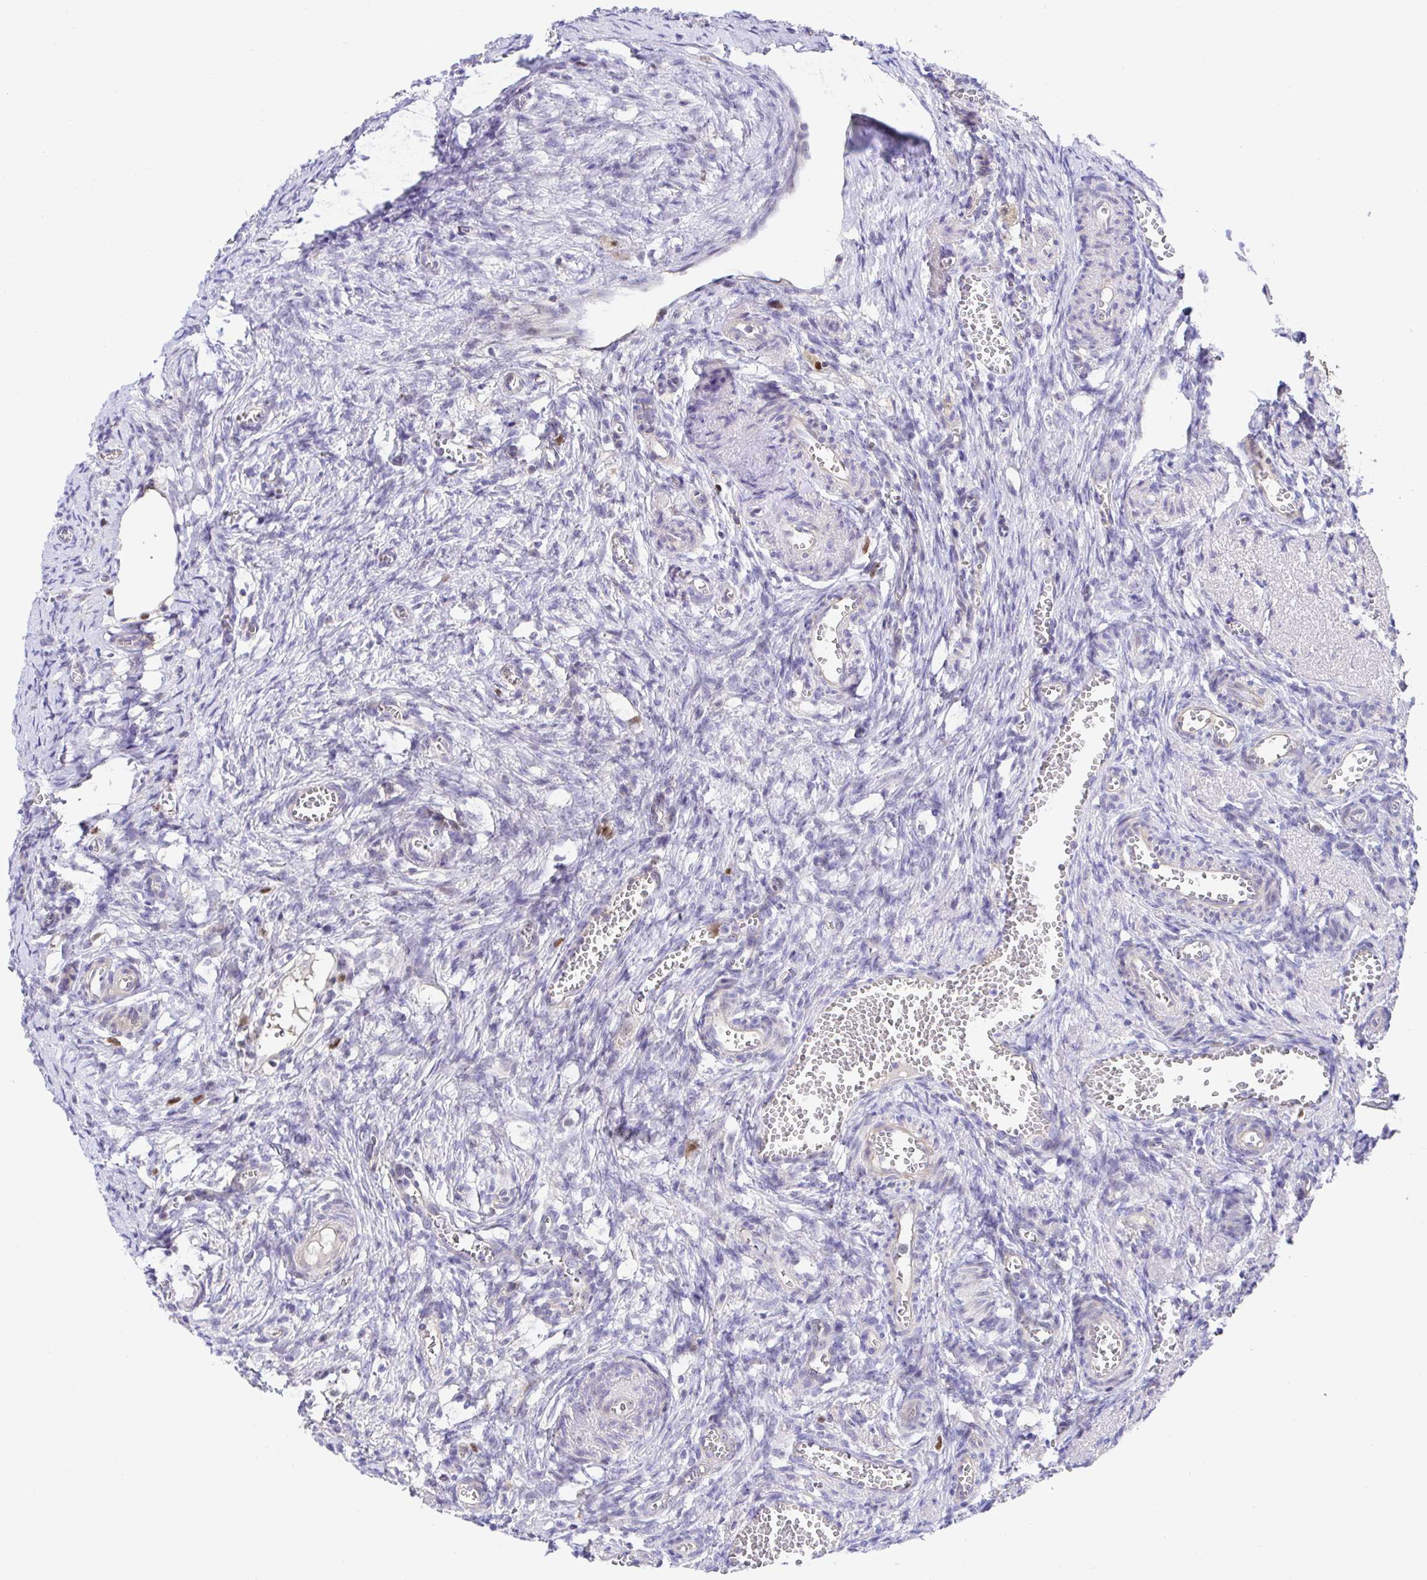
{"staining": {"intensity": "negative", "quantity": "none", "location": "none"}, "tissue": "ovary", "cell_type": "Ovarian stroma cells", "image_type": "normal", "snomed": [{"axis": "morphology", "description": "Normal tissue, NOS"}, {"axis": "topography", "description": "Ovary"}], "caption": "High magnification brightfield microscopy of normal ovary stained with DAB (brown) and counterstained with hematoxylin (blue): ovarian stroma cells show no significant positivity.", "gene": "TIMELESS", "patient": {"sex": "female", "age": 41}}